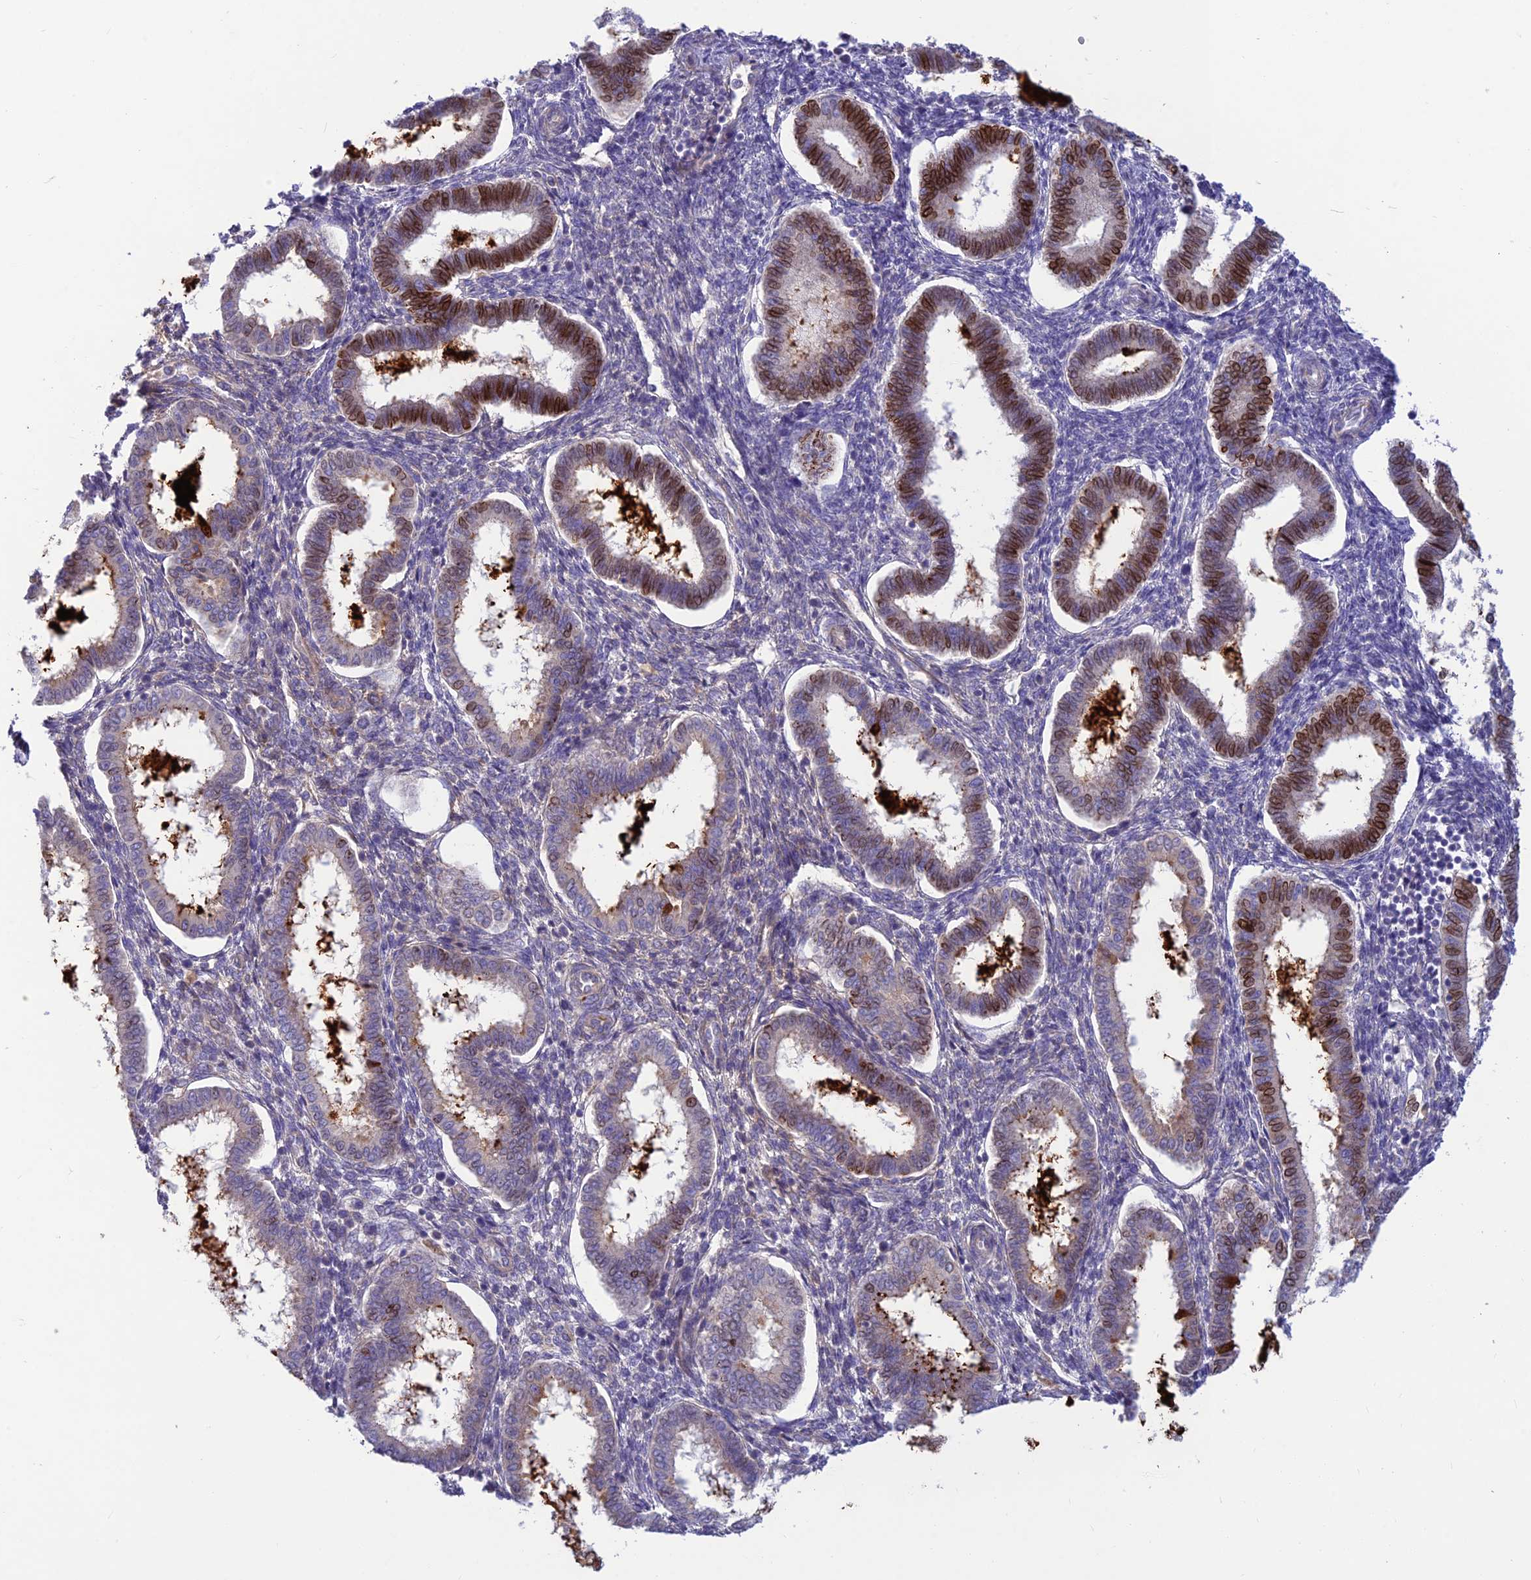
{"staining": {"intensity": "negative", "quantity": "none", "location": "none"}, "tissue": "endometrium", "cell_type": "Cells in endometrial stroma", "image_type": "normal", "snomed": [{"axis": "morphology", "description": "Normal tissue, NOS"}, {"axis": "topography", "description": "Endometrium"}], "caption": "The immunohistochemistry photomicrograph has no significant positivity in cells in endometrial stroma of endometrium. The staining is performed using DAB brown chromogen with nuclei counter-stained in using hematoxylin.", "gene": "ST8SIA5", "patient": {"sex": "female", "age": 24}}